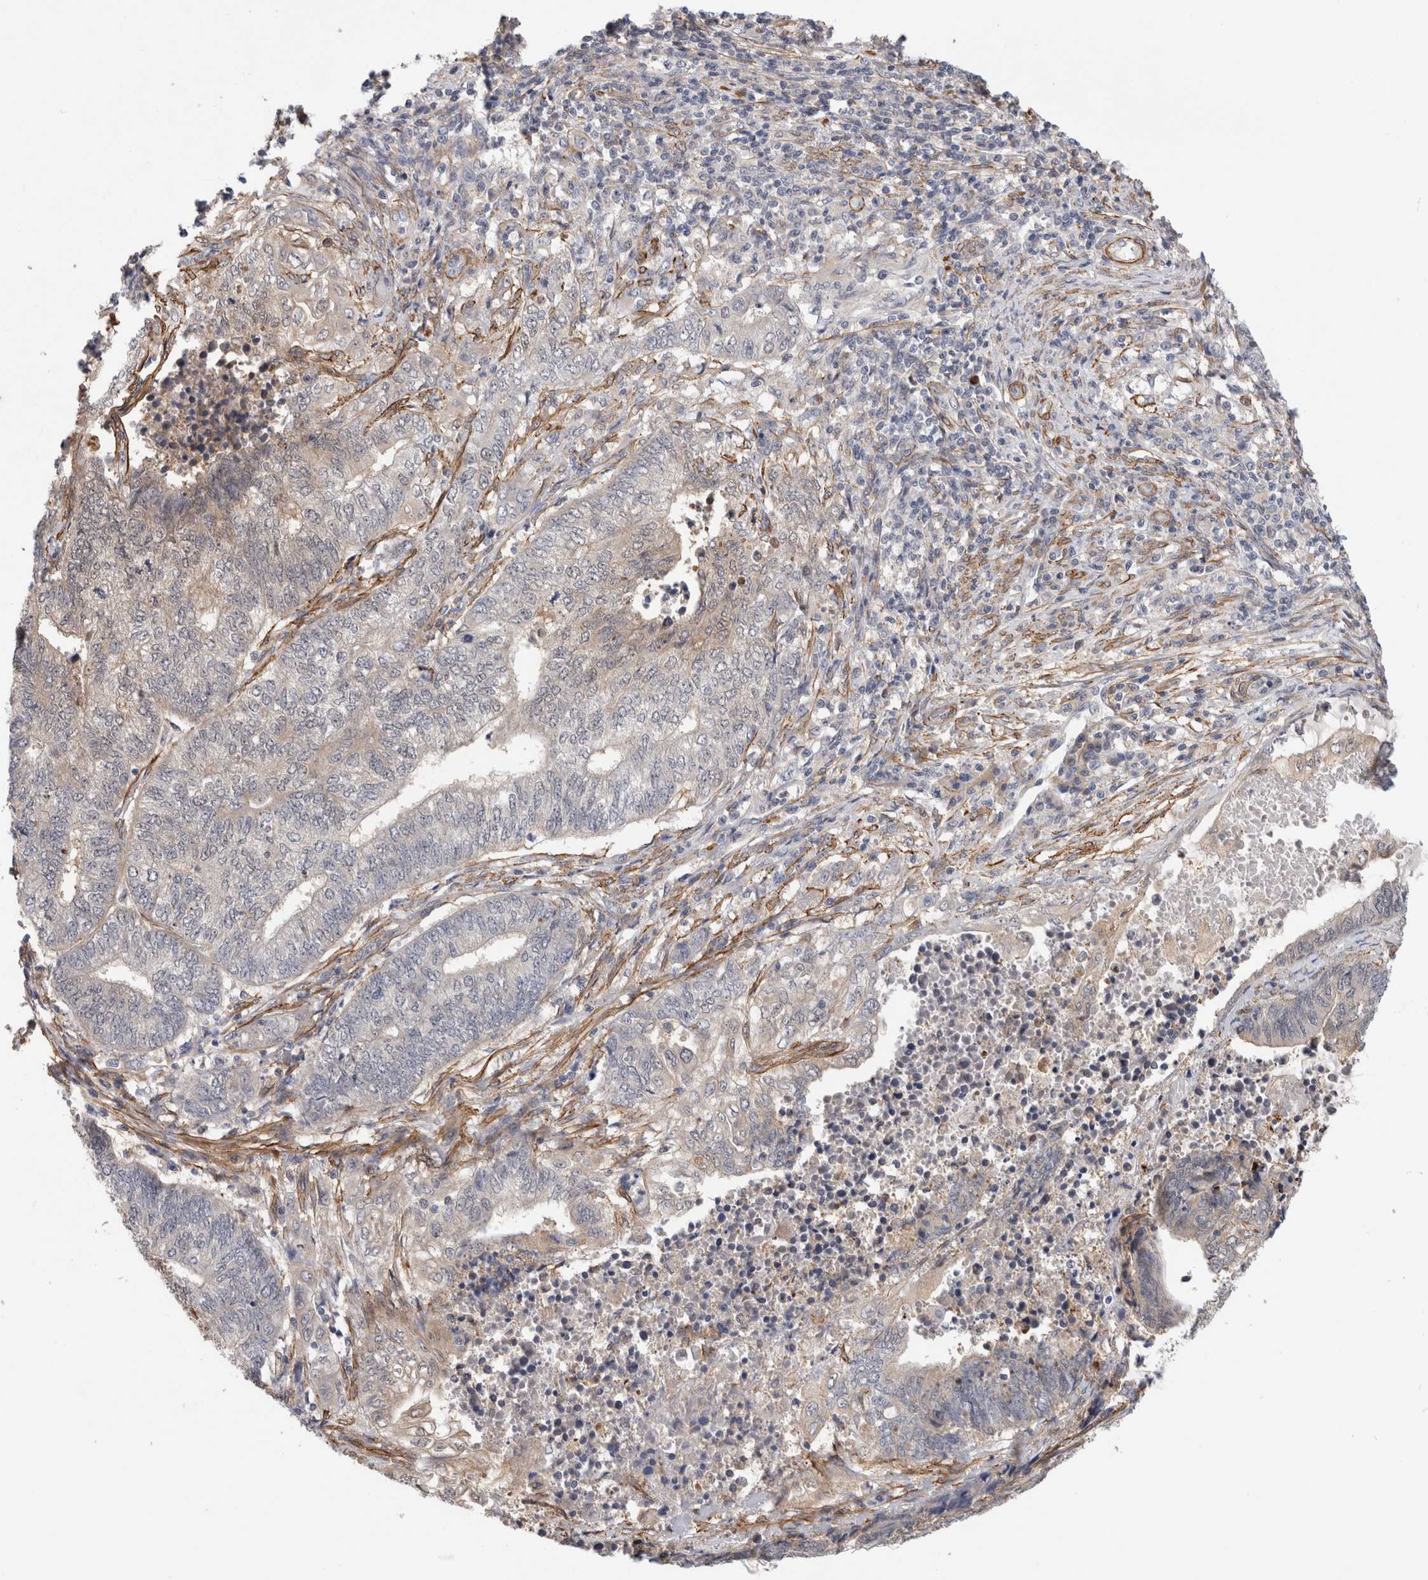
{"staining": {"intensity": "negative", "quantity": "none", "location": "none"}, "tissue": "endometrial cancer", "cell_type": "Tumor cells", "image_type": "cancer", "snomed": [{"axis": "morphology", "description": "Adenocarcinoma, NOS"}, {"axis": "topography", "description": "Uterus"}, {"axis": "topography", "description": "Endometrium"}], "caption": "This is an immunohistochemistry (IHC) micrograph of human adenocarcinoma (endometrial). There is no positivity in tumor cells.", "gene": "PGM1", "patient": {"sex": "female", "age": 70}}